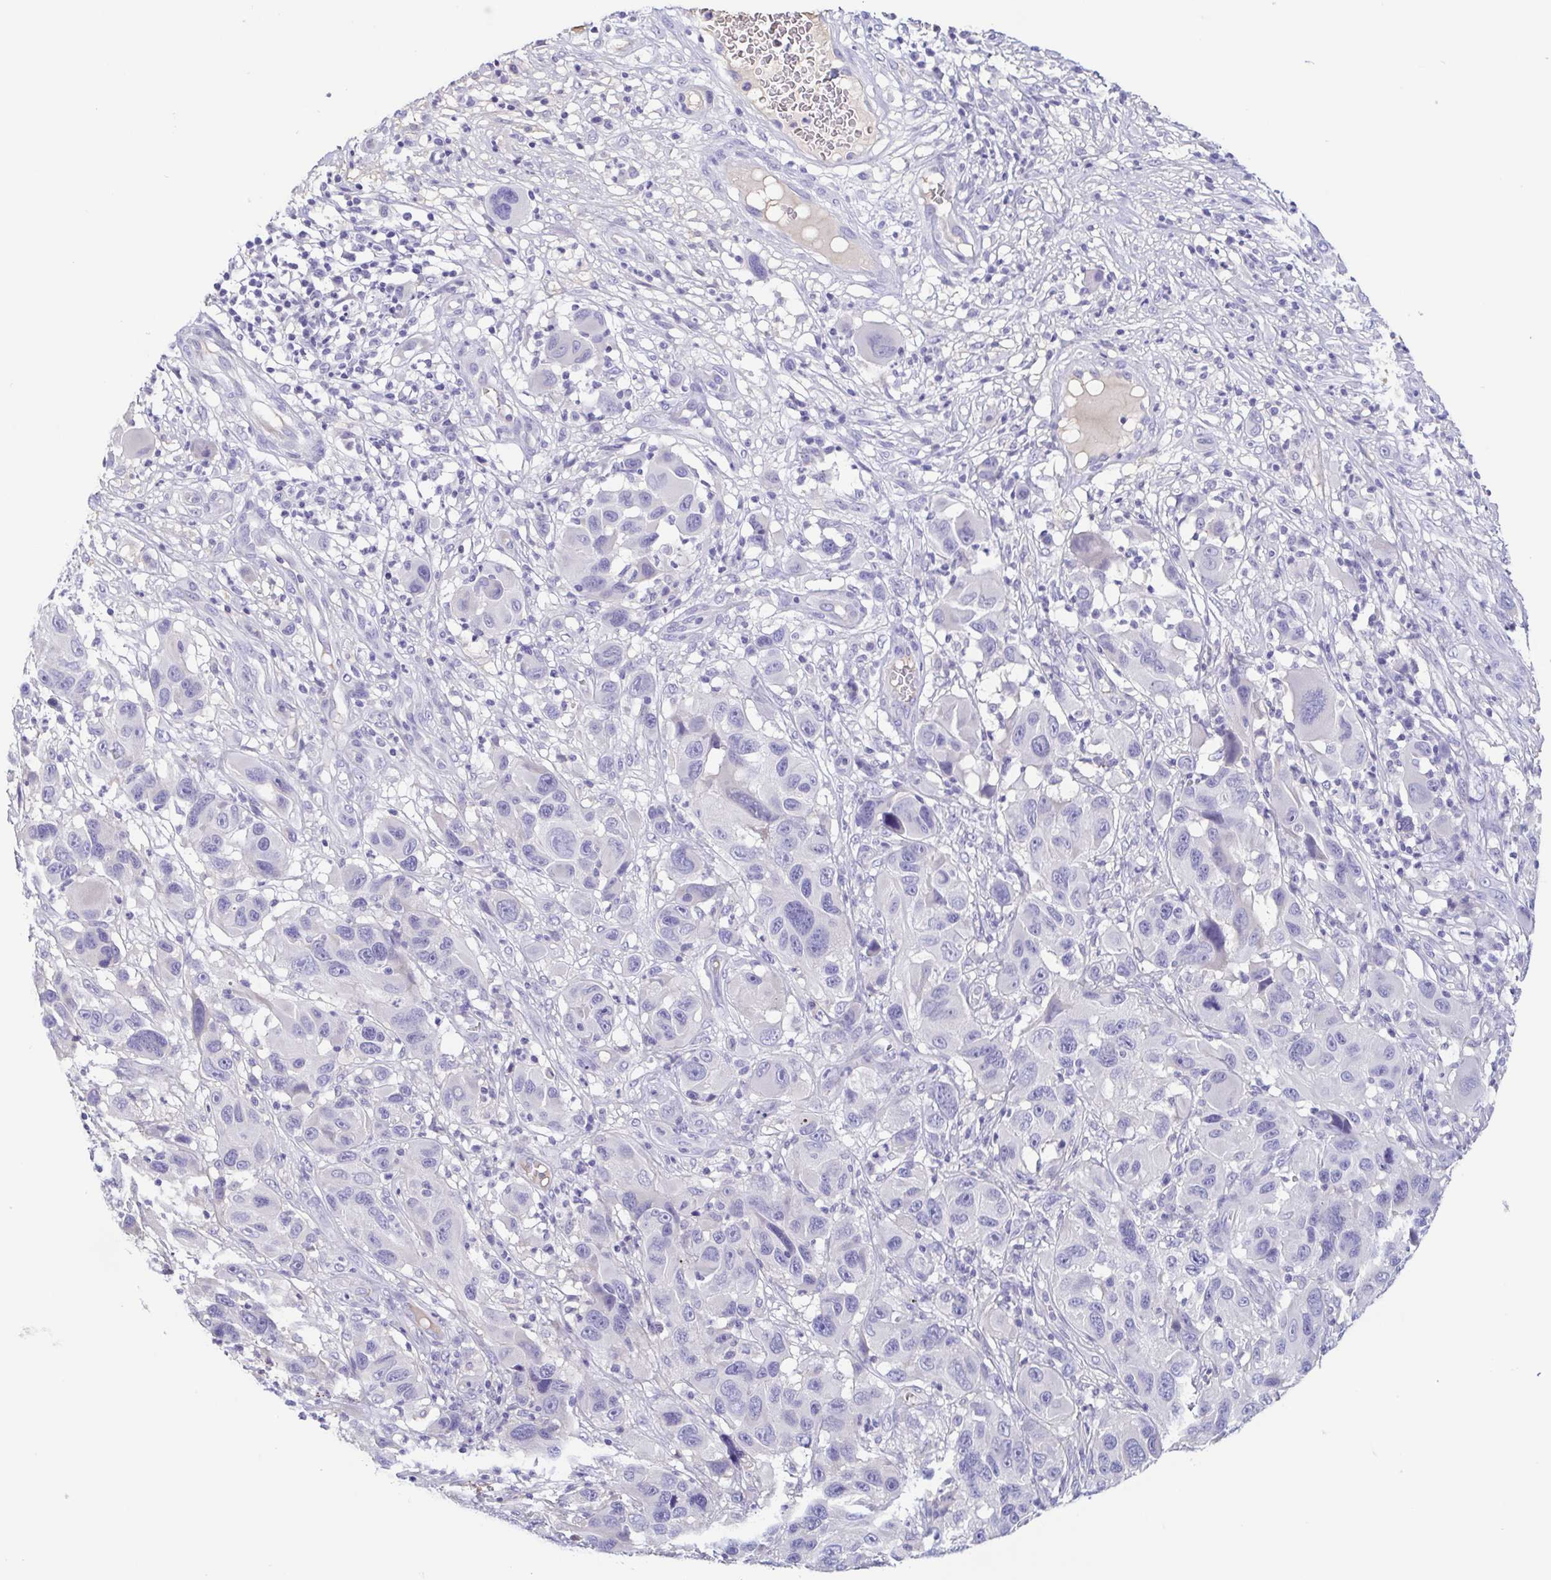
{"staining": {"intensity": "negative", "quantity": "none", "location": "none"}, "tissue": "melanoma", "cell_type": "Tumor cells", "image_type": "cancer", "snomed": [{"axis": "morphology", "description": "Malignant melanoma, NOS"}, {"axis": "topography", "description": "Skin"}], "caption": "Tumor cells show no significant positivity in melanoma.", "gene": "TREH", "patient": {"sex": "male", "age": 53}}